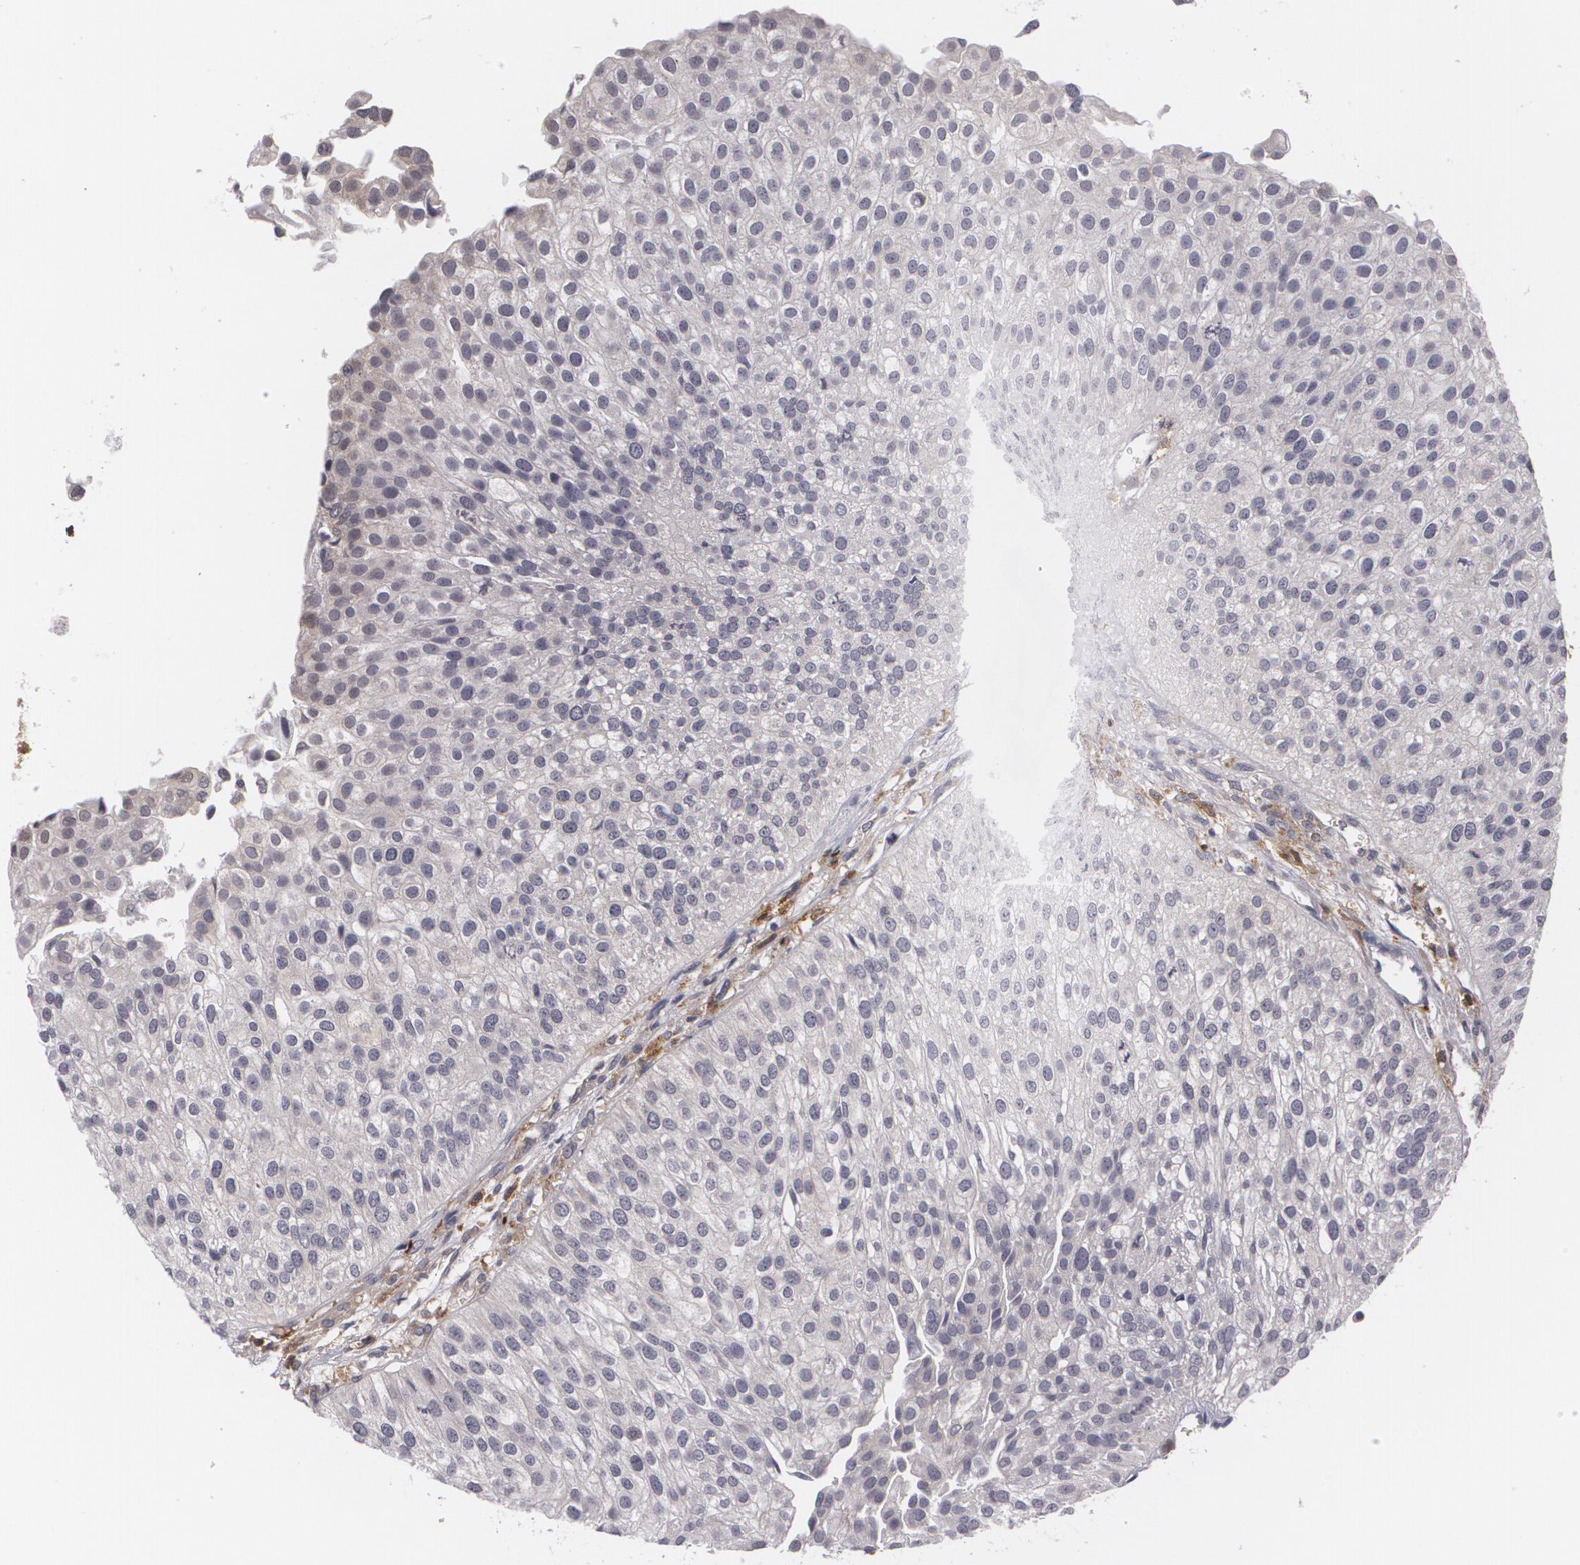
{"staining": {"intensity": "weak", "quantity": "<25%", "location": "cytoplasmic/membranous"}, "tissue": "urothelial cancer", "cell_type": "Tumor cells", "image_type": "cancer", "snomed": [{"axis": "morphology", "description": "Urothelial carcinoma, Low grade"}, {"axis": "topography", "description": "Urinary bladder"}], "caption": "Tumor cells show no significant expression in low-grade urothelial carcinoma.", "gene": "BIN1", "patient": {"sex": "female", "age": 89}}